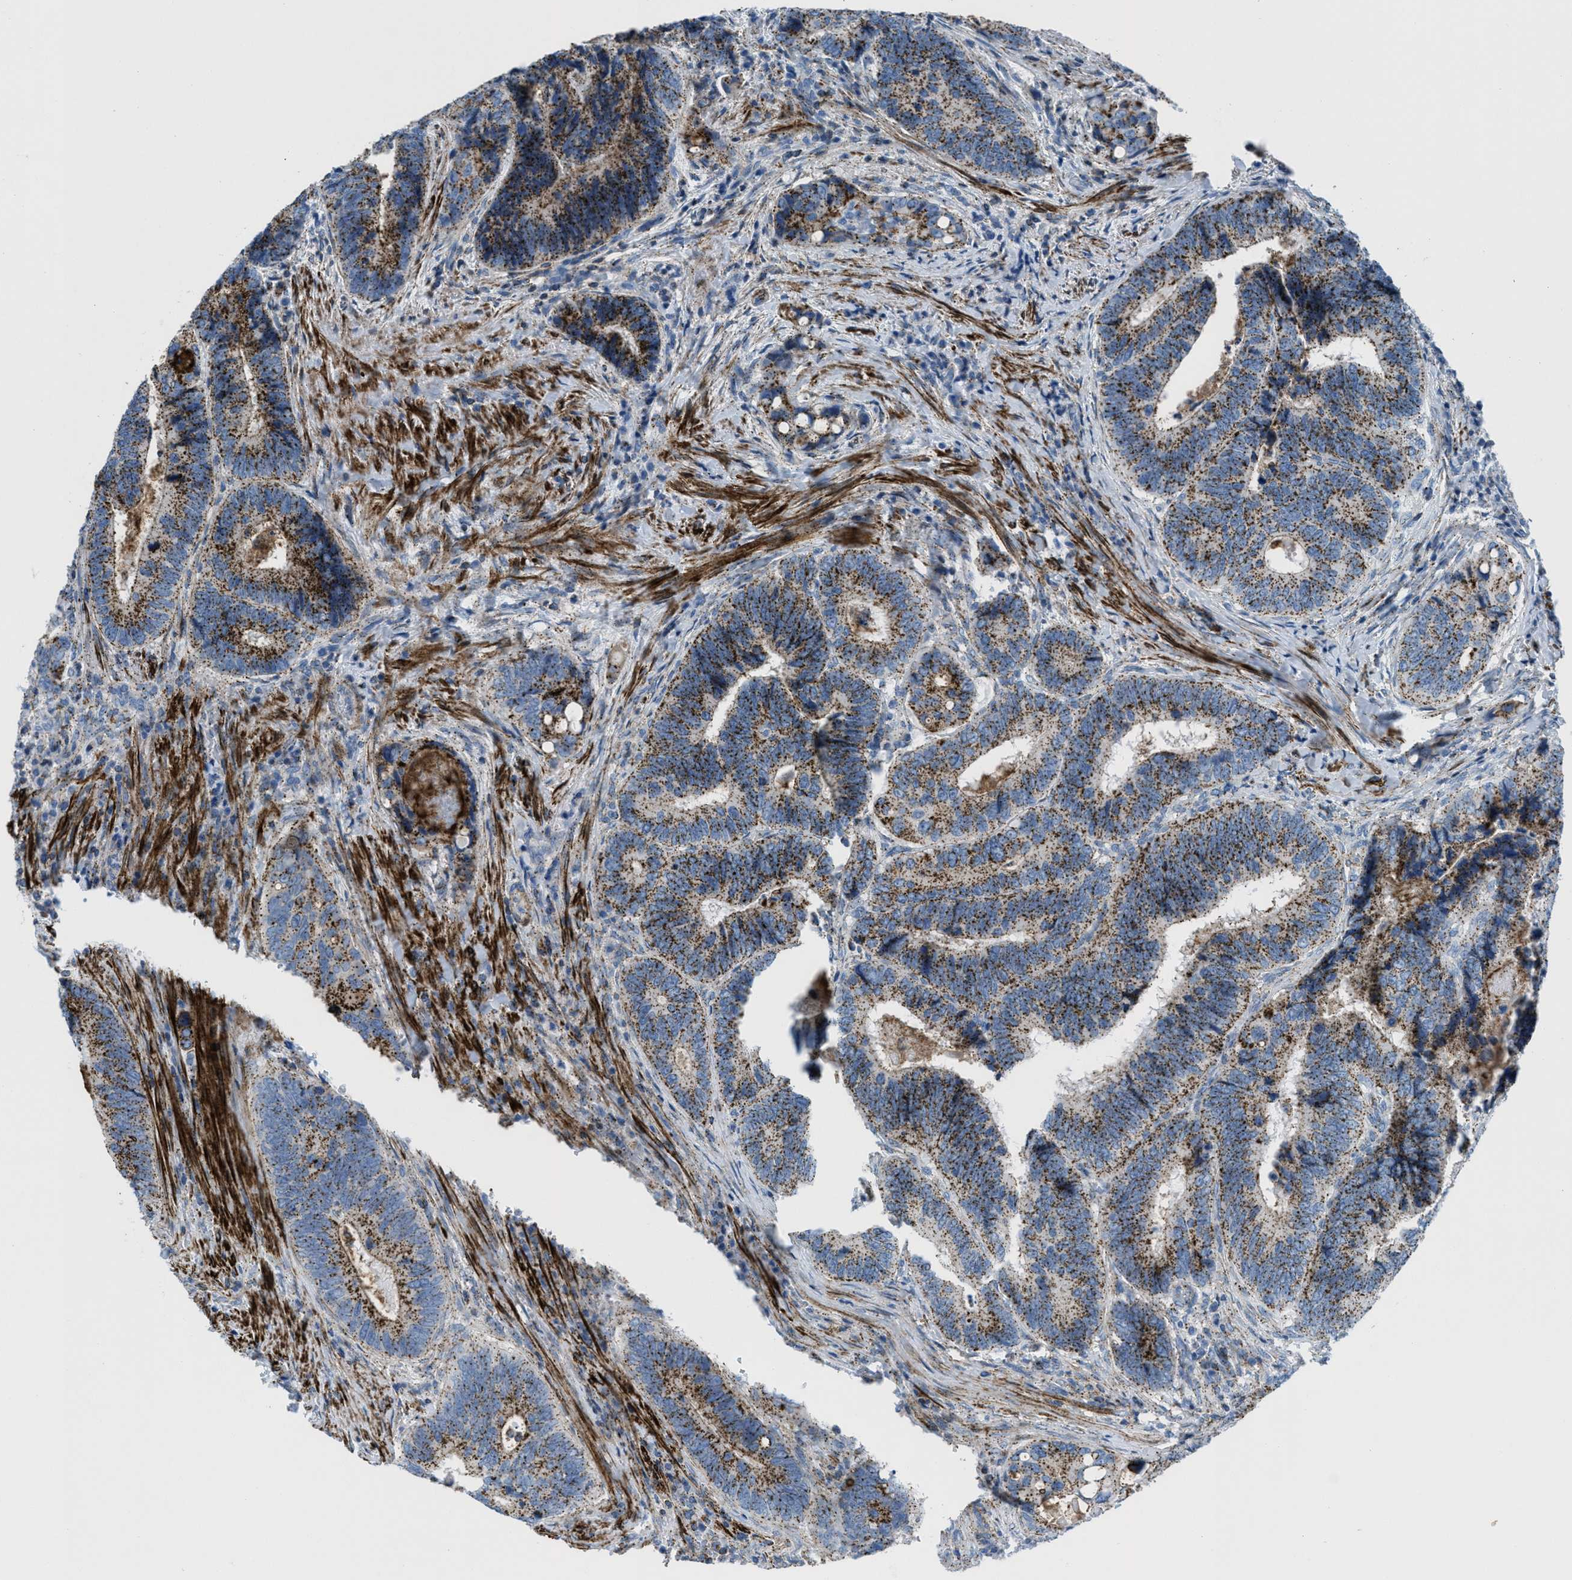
{"staining": {"intensity": "moderate", "quantity": ">75%", "location": "cytoplasmic/membranous"}, "tissue": "colorectal cancer", "cell_type": "Tumor cells", "image_type": "cancer", "snomed": [{"axis": "morphology", "description": "Inflammation, NOS"}, {"axis": "morphology", "description": "Adenocarcinoma, NOS"}, {"axis": "topography", "description": "Colon"}], "caption": "Moderate cytoplasmic/membranous protein positivity is present in about >75% of tumor cells in adenocarcinoma (colorectal).", "gene": "MFSD13A", "patient": {"sex": "male", "age": 72}}